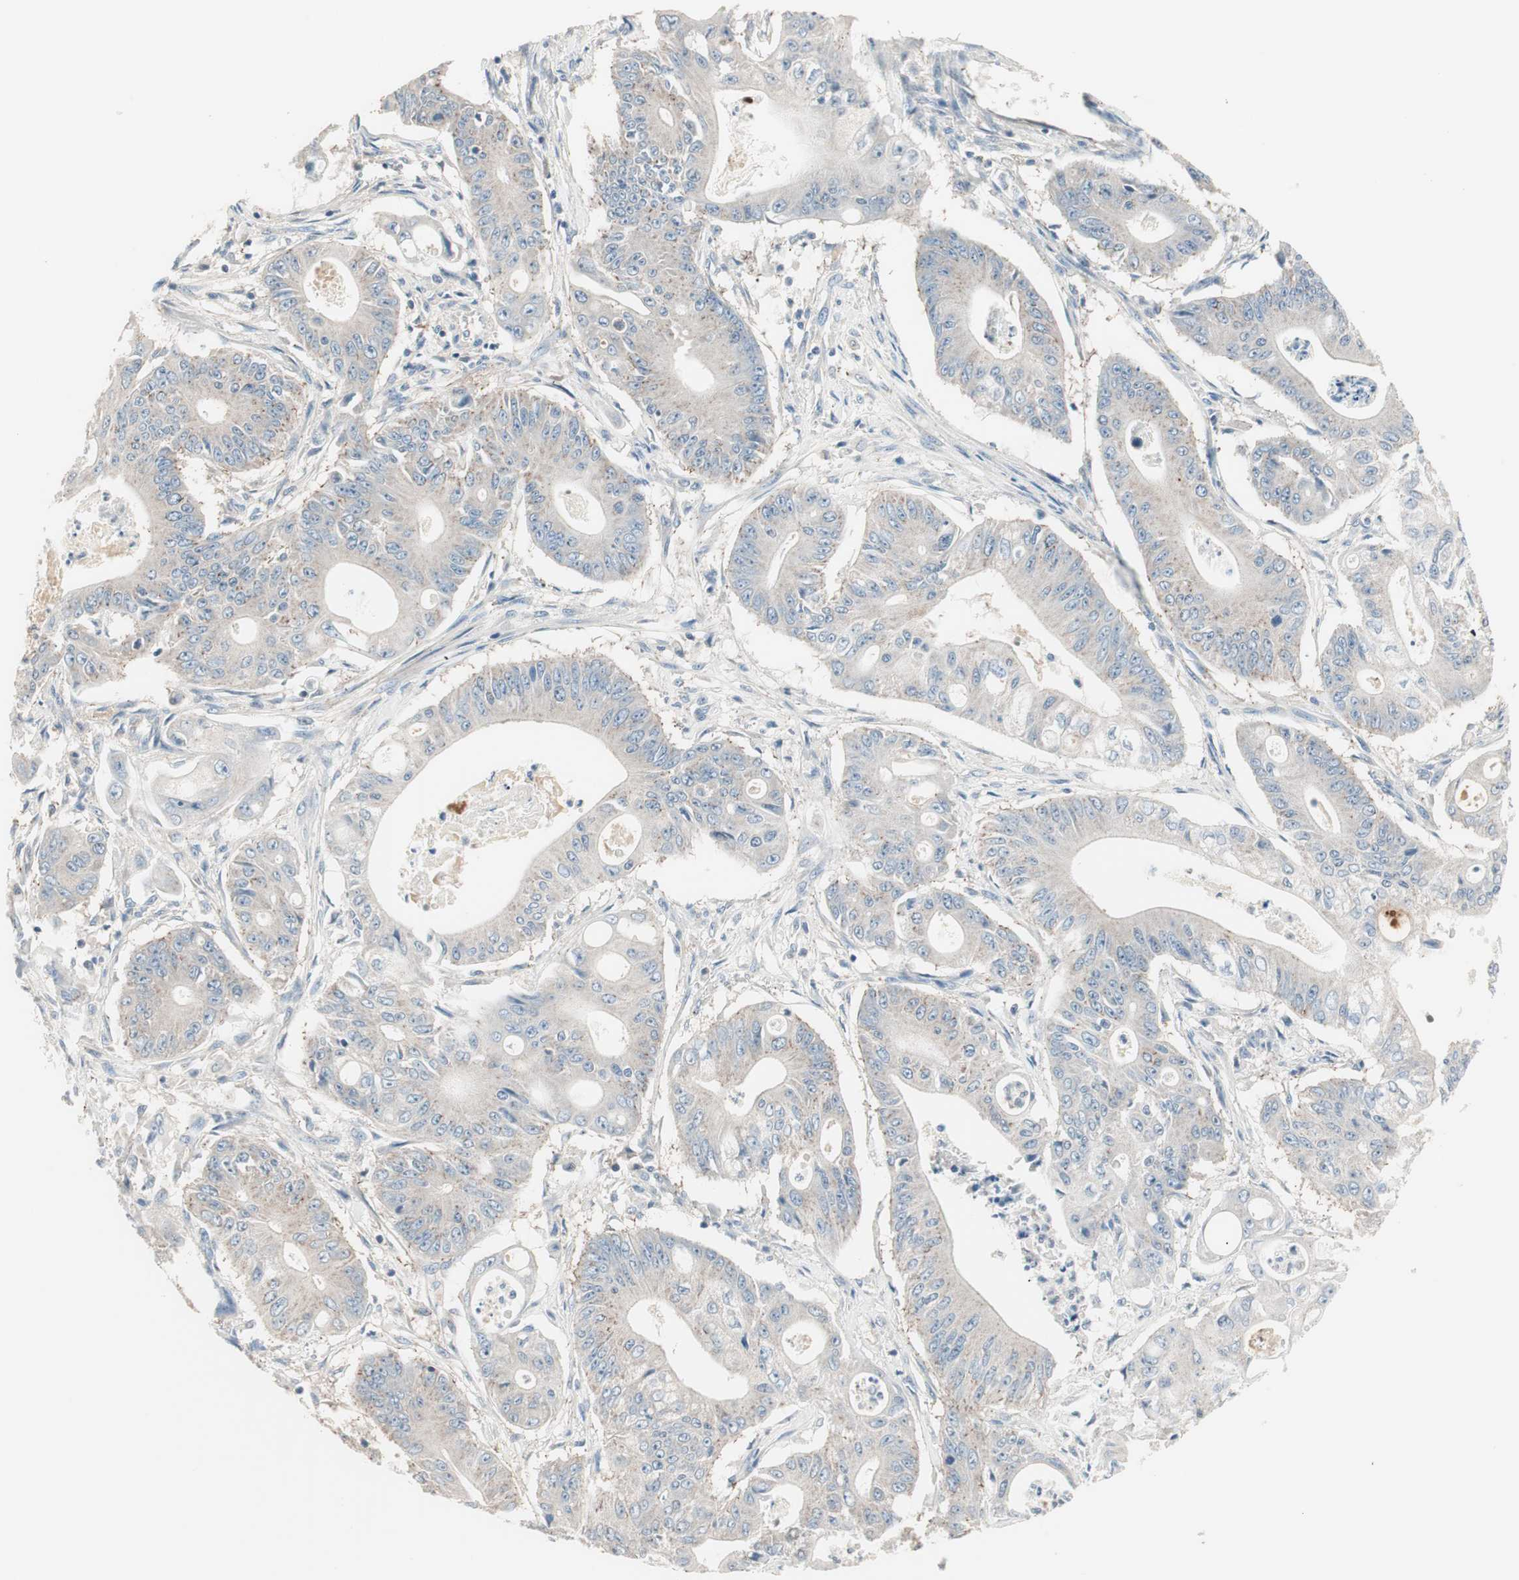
{"staining": {"intensity": "weak", "quantity": "25%-75%", "location": "cytoplasmic/membranous"}, "tissue": "pancreatic cancer", "cell_type": "Tumor cells", "image_type": "cancer", "snomed": [{"axis": "morphology", "description": "Normal tissue, NOS"}, {"axis": "topography", "description": "Lymph node"}], "caption": "Tumor cells reveal weak cytoplasmic/membranous staining in approximately 25%-75% of cells in pancreatic cancer. (DAB IHC with brightfield microscopy, high magnification).", "gene": "RAD54B", "patient": {"sex": "male", "age": 62}}